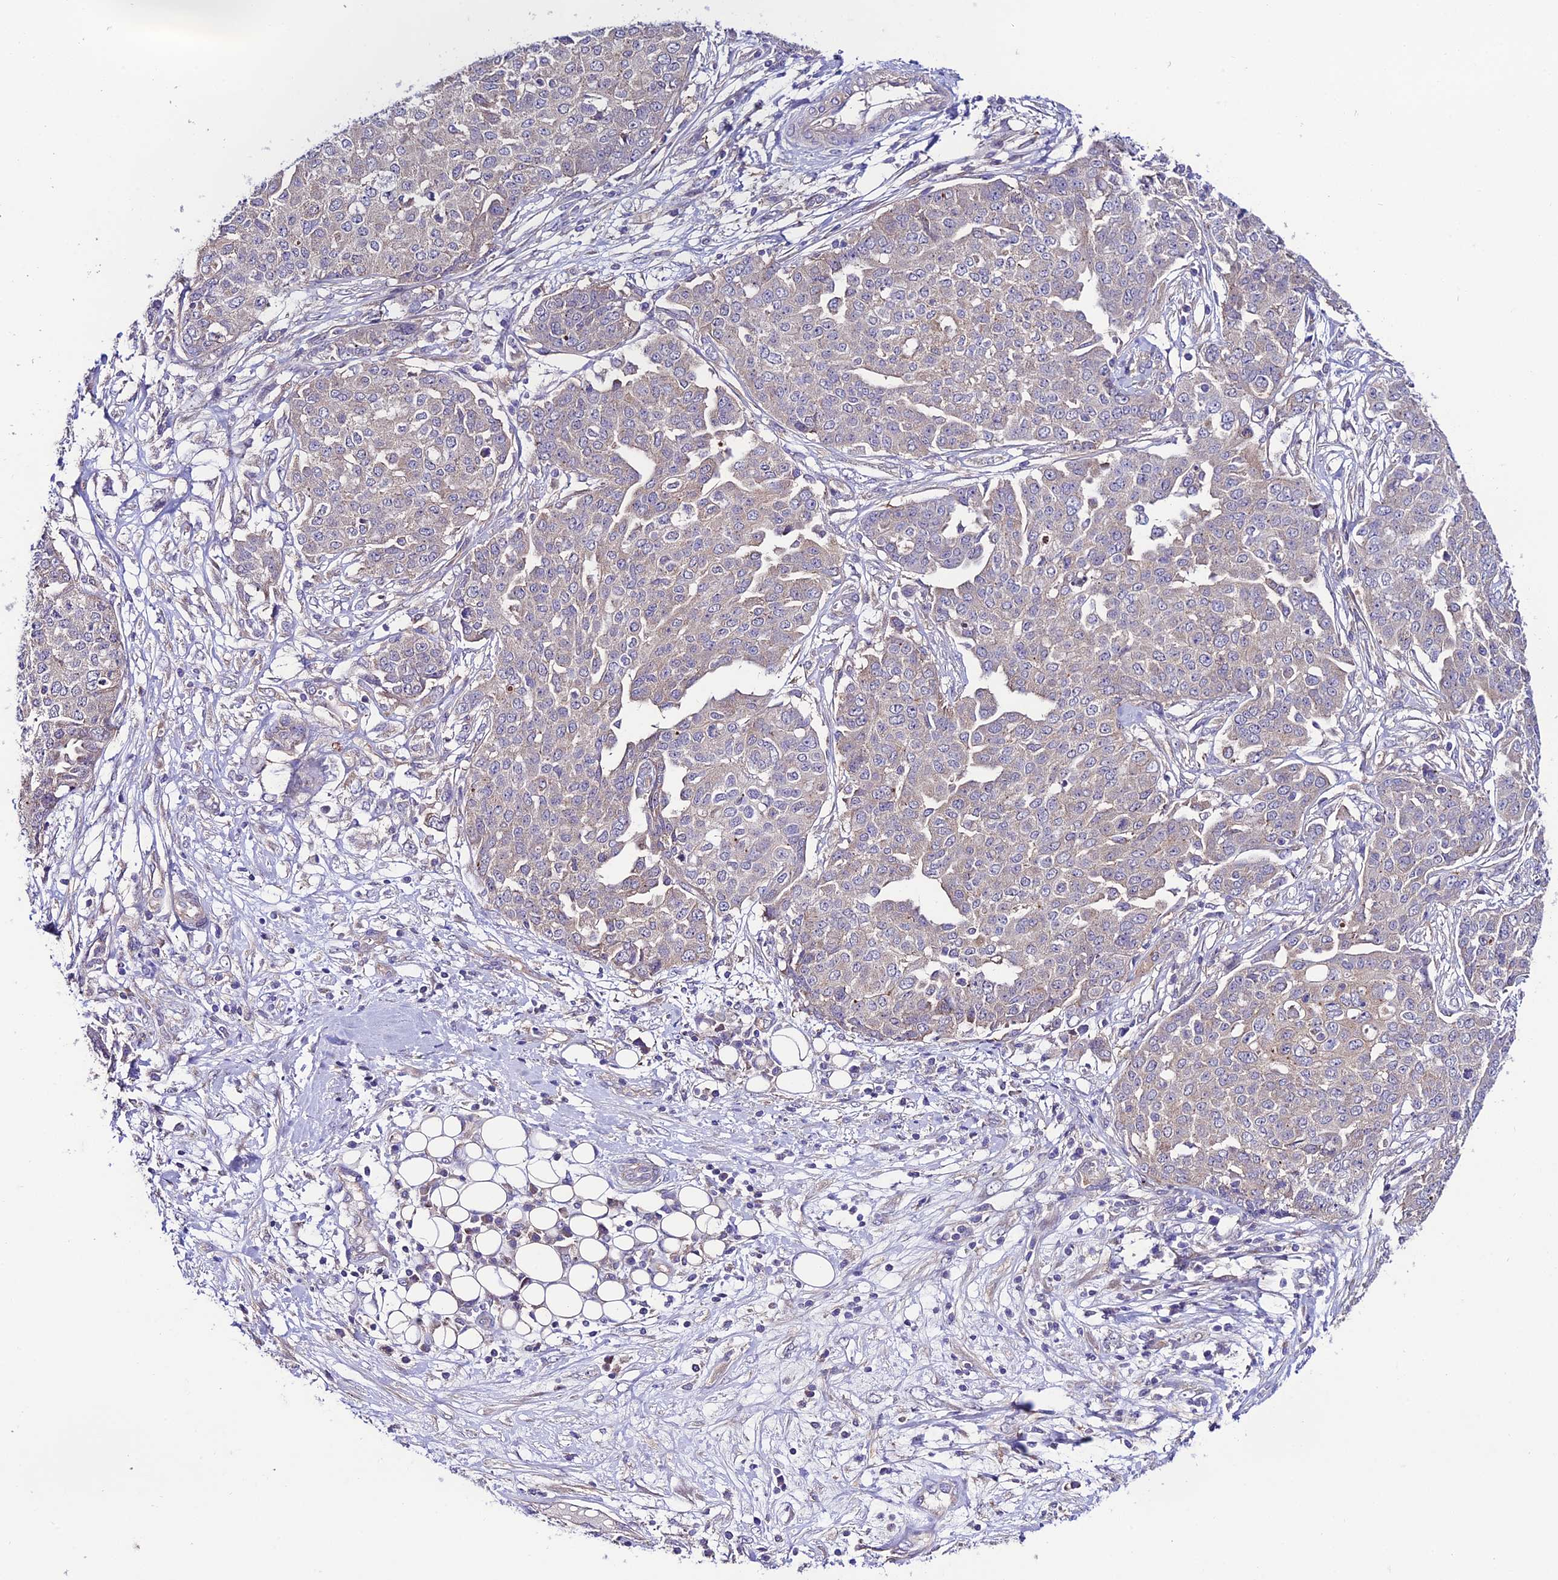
{"staining": {"intensity": "negative", "quantity": "none", "location": "none"}, "tissue": "ovarian cancer", "cell_type": "Tumor cells", "image_type": "cancer", "snomed": [{"axis": "morphology", "description": "Cystadenocarcinoma, serous, NOS"}, {"axis": "topography", "description": "Soft tissue"}, {"axis": "topography", "description": "Ovary"}], "caption": "There is no significant expression in tumor cells of serous cystadenocarcinoma (ovarian).", "gene": "BRME1", "patient": {"sex": "female", "age": 57}}